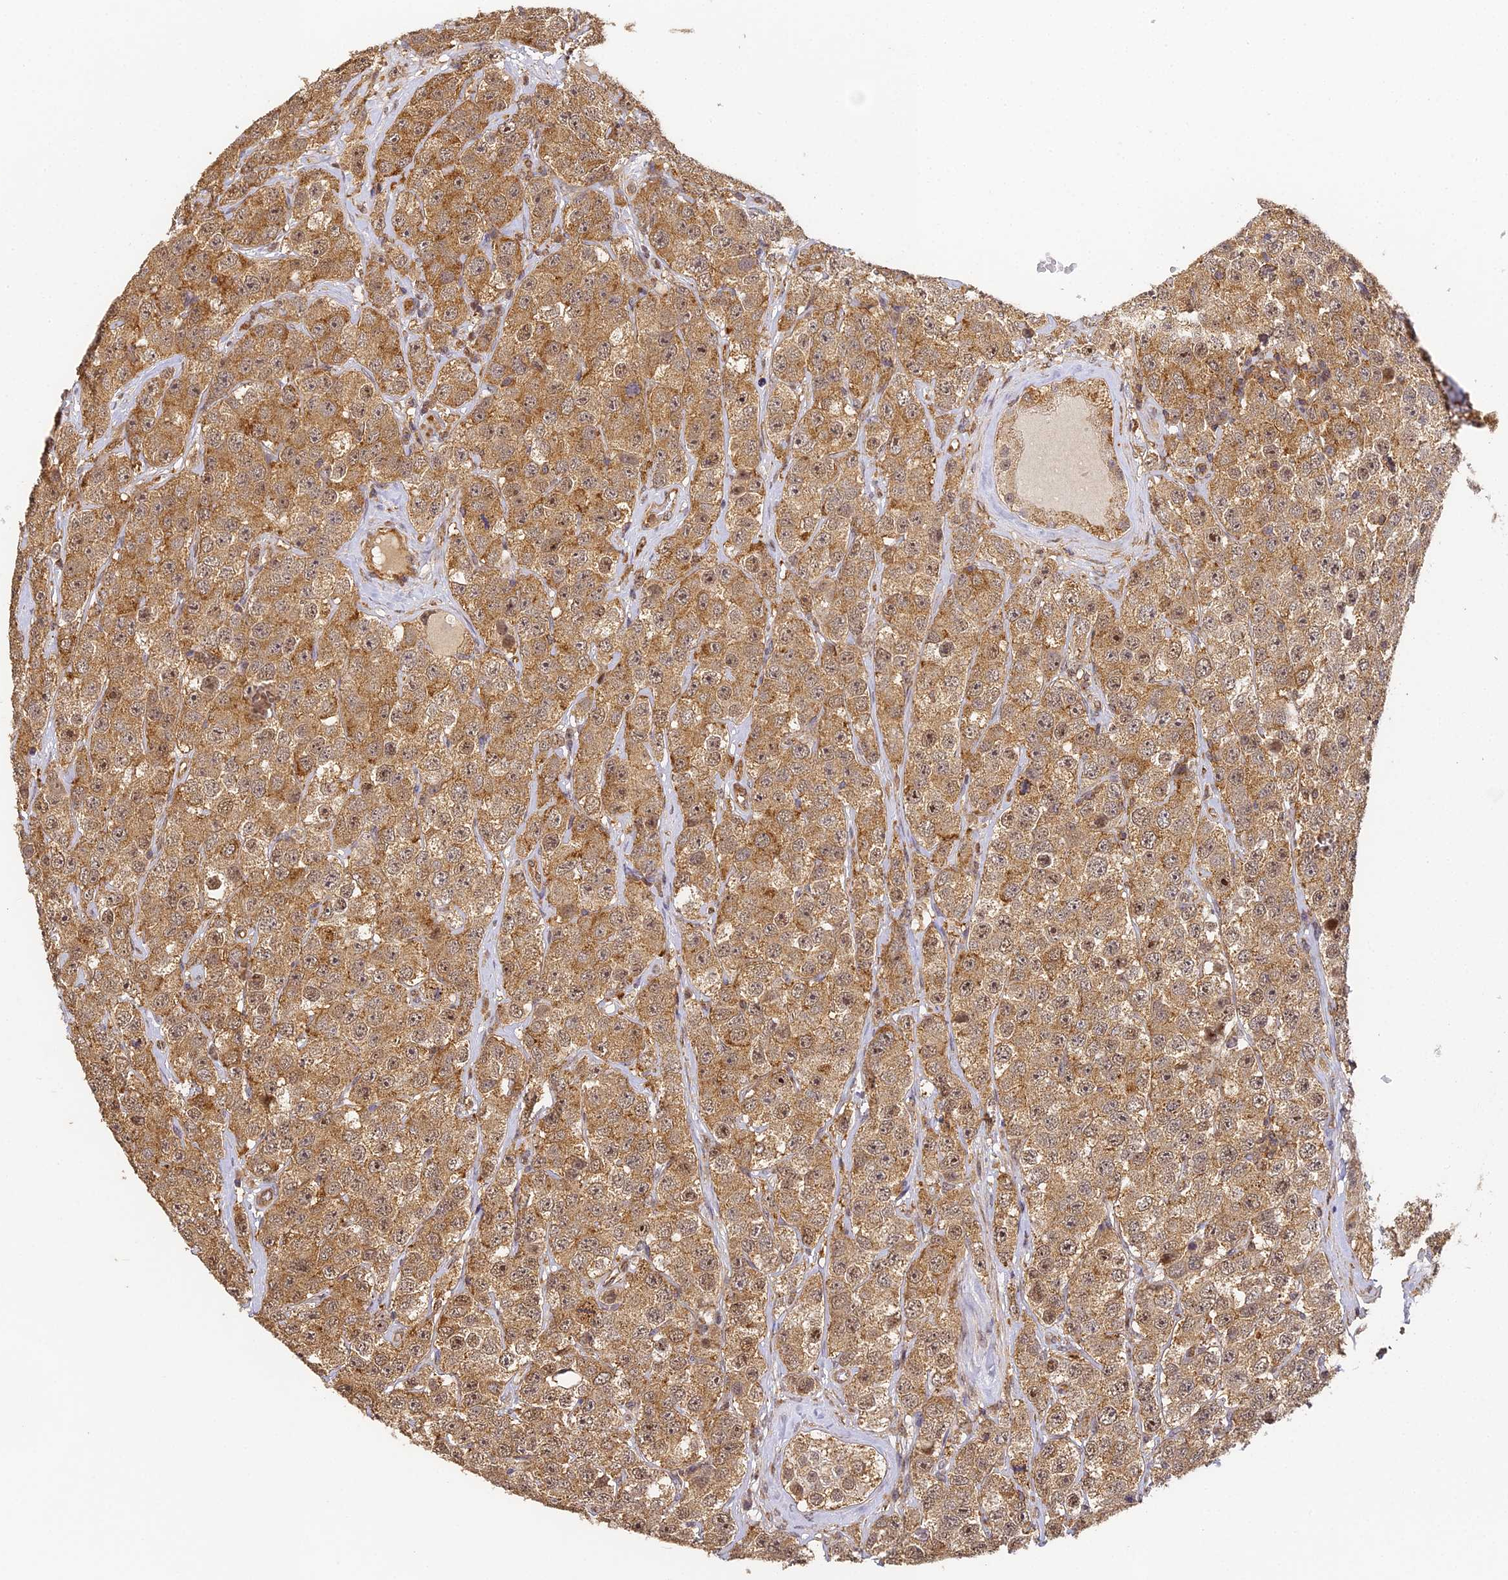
{"staining": {"intensity": "moderate", "quantity": ">75%", "location": "cytoplasmic/membranous,nuclear"}, "tissue": "testis cancer", "cell_type": "Tumor cells", "image_type": "cancer", "snomed": [{"axis": "morphology", "description": "Seminoma, NOS"}, {"axis": "topography", "description": "Testis"}], "caption": "Immunohistochemistry (IHC) image of neoplastic tissue: testis cancer stained using IHC displays medium levels of moderate protein expression localized specifically in the cytoplasmic/membranous and nuclear of tumor cells, appearing as a cytoplasmic/membranous and nuclear brown color.", "gene": "ZNF443", "patient": {"sex": "male", "age": 28}}